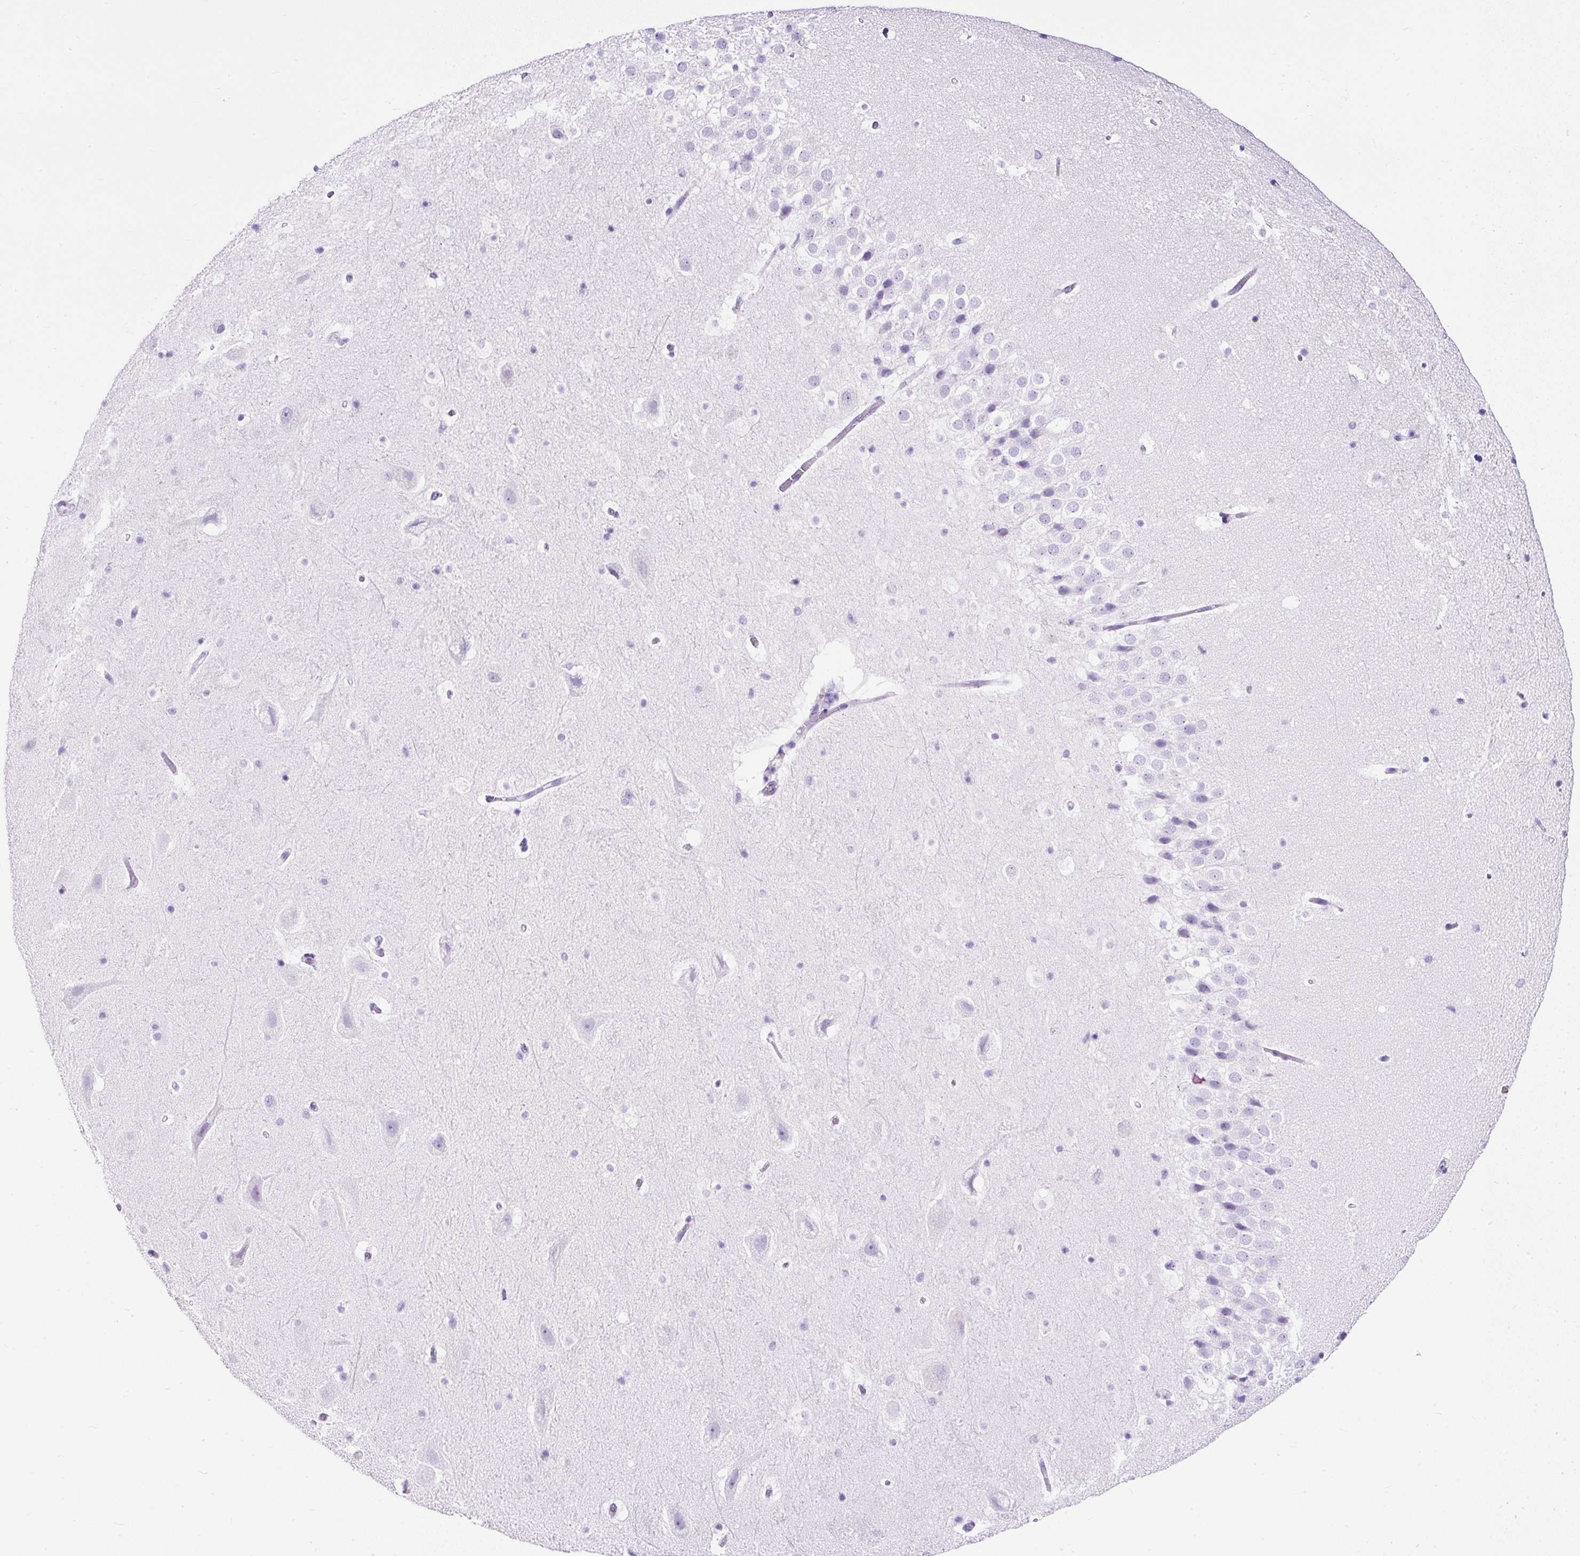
{"staining": {"intensity": "negative", "quantity": "none", "location": "none"}, "tissue": "hippocampus", "cell_type": "Glial cells", "image_type": "normal", "snomed": [{"axis": "morphology", "description": "Normal tissue, NOS"}, {"axis": "topography", "description": "Hippocampus"}], "caption": "Immunohistochemistry (IHC) photomicrograph of benign human hippocampus stained for a protein (brown), which exhibits no expression in glial cells.", "gene": "NTS", "patient": {"sex": "male", "age": 37}}